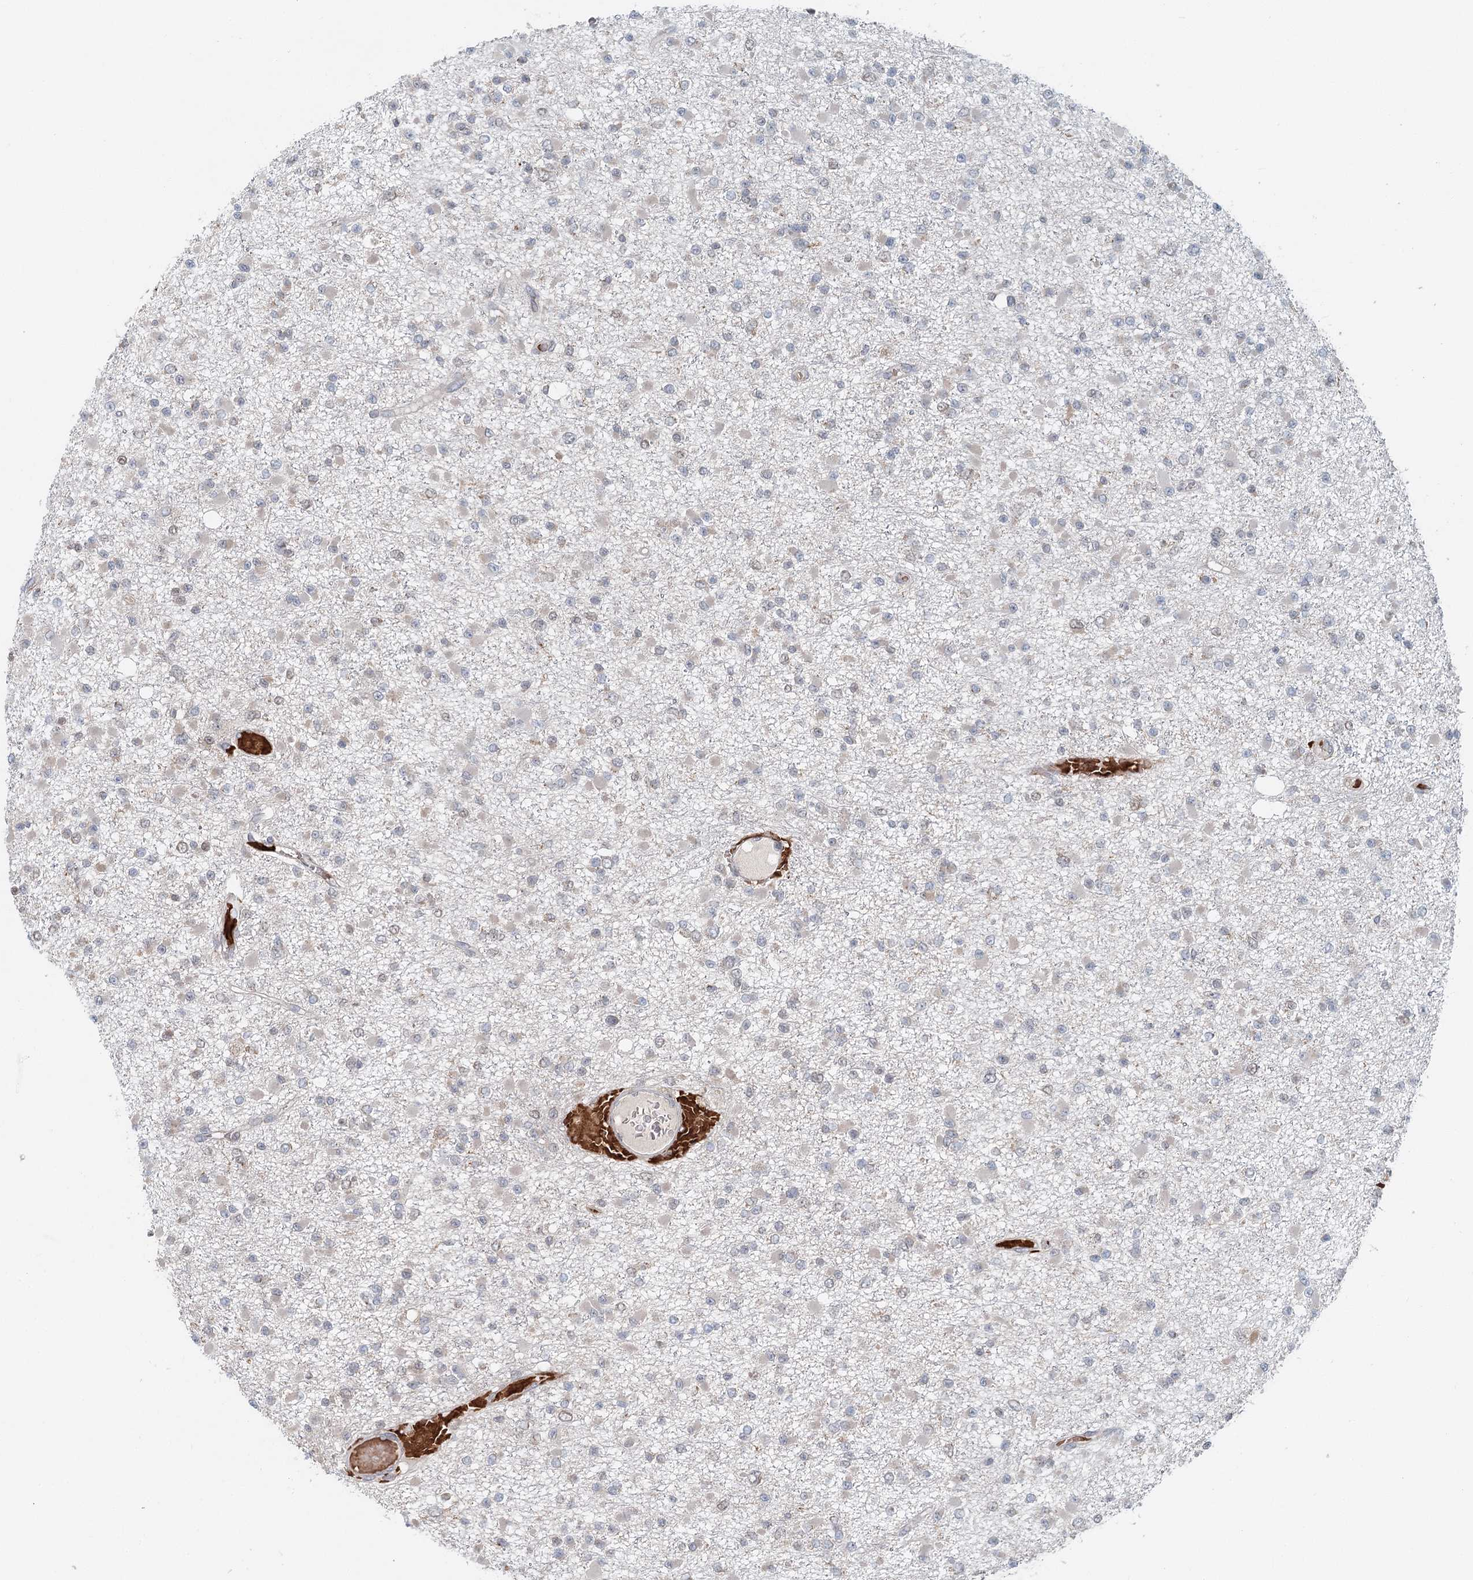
{"staining": {"intensity": "negative", "quantity": "none", "location": "none"}, "tissue": "glioma", "cell_type": "Tumor cells", "image_type": "cancer", "snomed": [{"axis": "morphology", "description": "Glioma, malignant, Low grade"}, {"axis": "topography", "description": "Brain"}], "caption": "IHC photomicrograph of neoplastic tissue: glioma stained with DAB shows no significant protein staining in tumor cells. (Stains: DAB (3,3'-diaminobenzidine) immunohistochemistry with hematoxylin counter stain, Microscopy: brightfield microscopy at high magnification).", "gene": "ADK", "patient": {"sex": "female", "age": 22}}